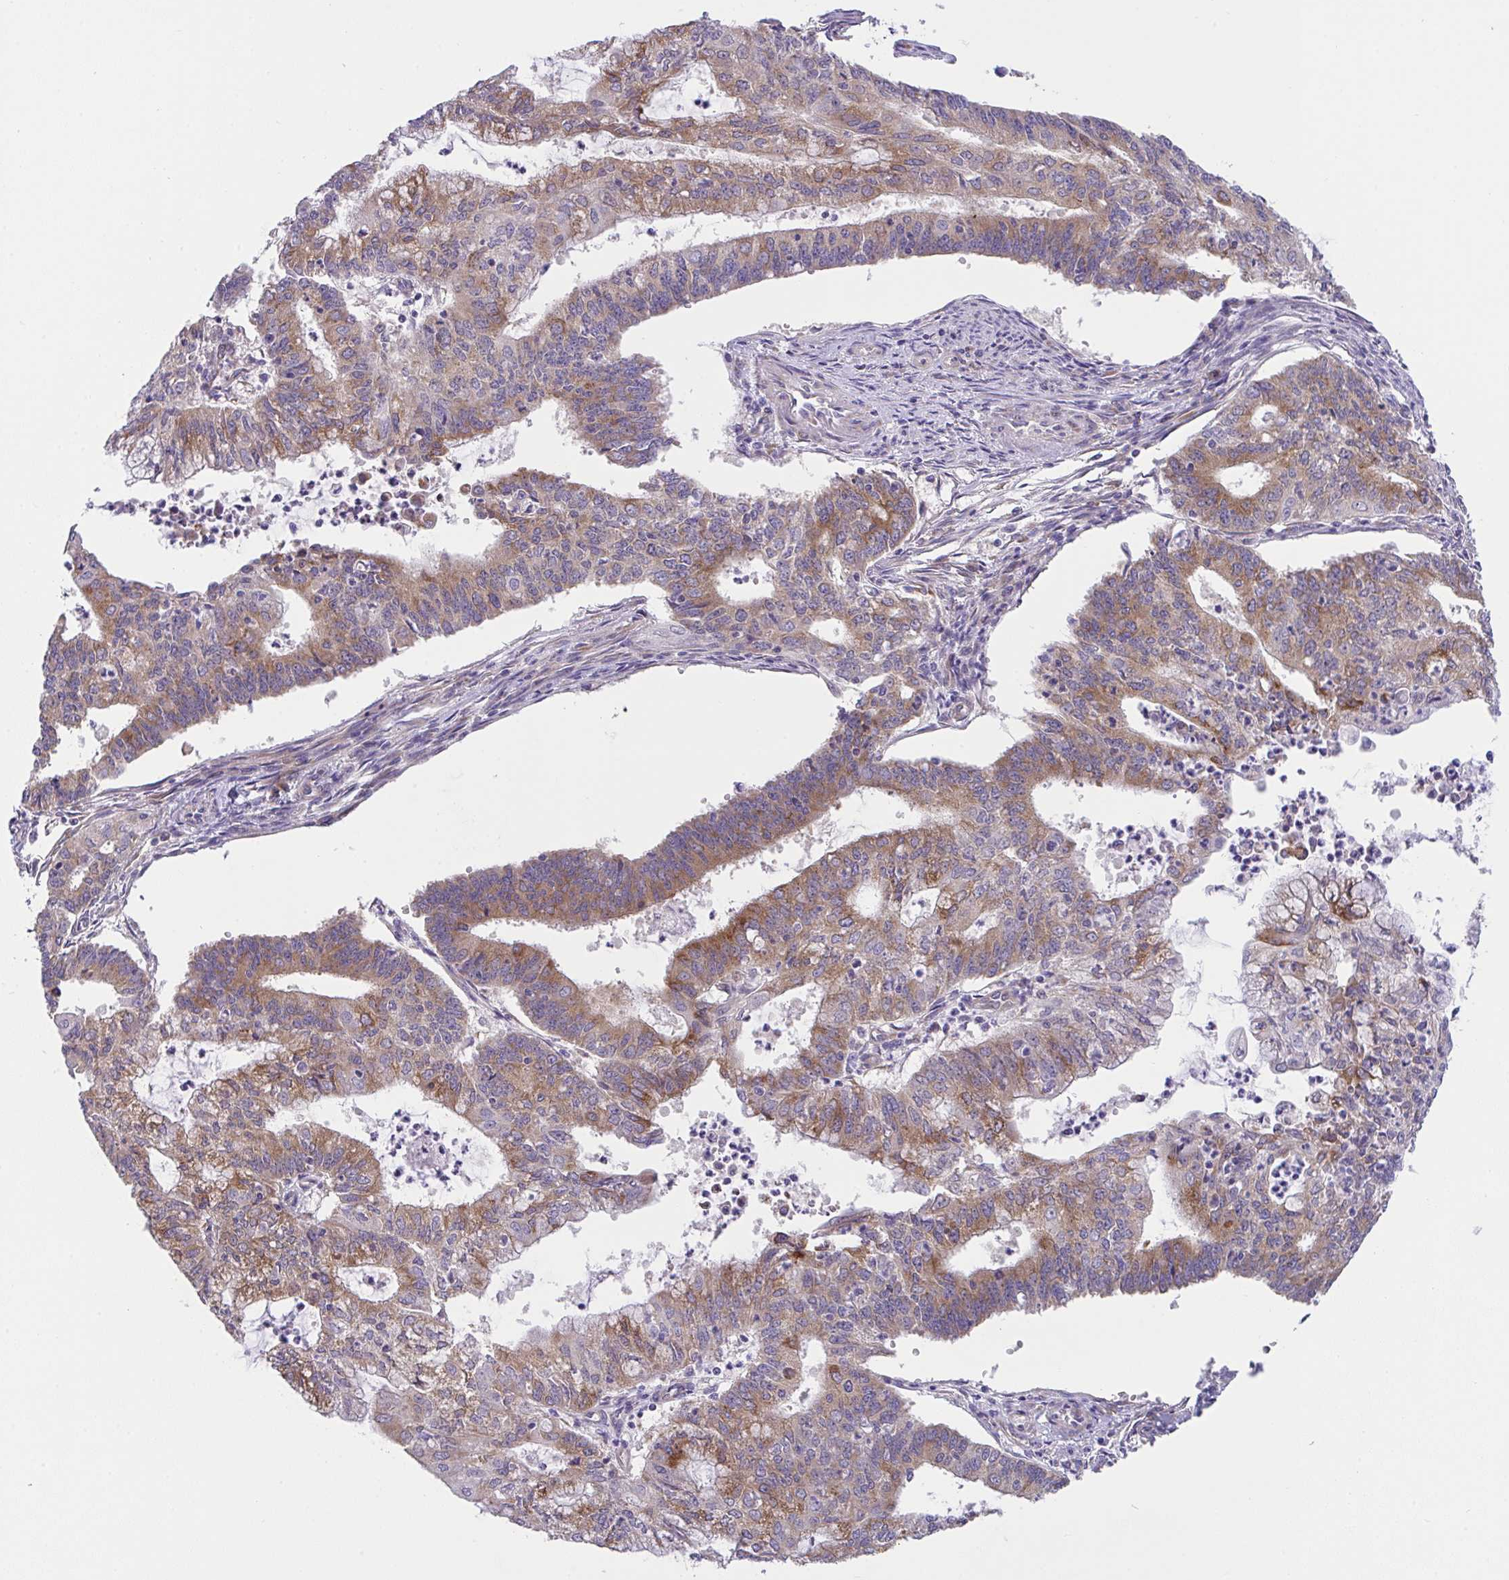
{"staining": {"intensity": "moderate", "quantity": ">75%", "location": "cytoplasmic/membranous"}, "tissue": "endometrial cancer", "cell_type": "Tumor cells", "image_type": "cancer", "snomed": [{"axis": "morphology", "description": "Adenocarcinoma, NOS"}, {"axis": "topography", "description": "Endometrium"}], "caption": "This photomicrograph demonstrates immunohistochemistry staining of human adenocarcinoma (endometrial), with medium moderate cytoplasmic/membranous positivity in about >75% of tumor cells.", "gene": "MIA3", "patient": {"sex": "female", "age": 61}}